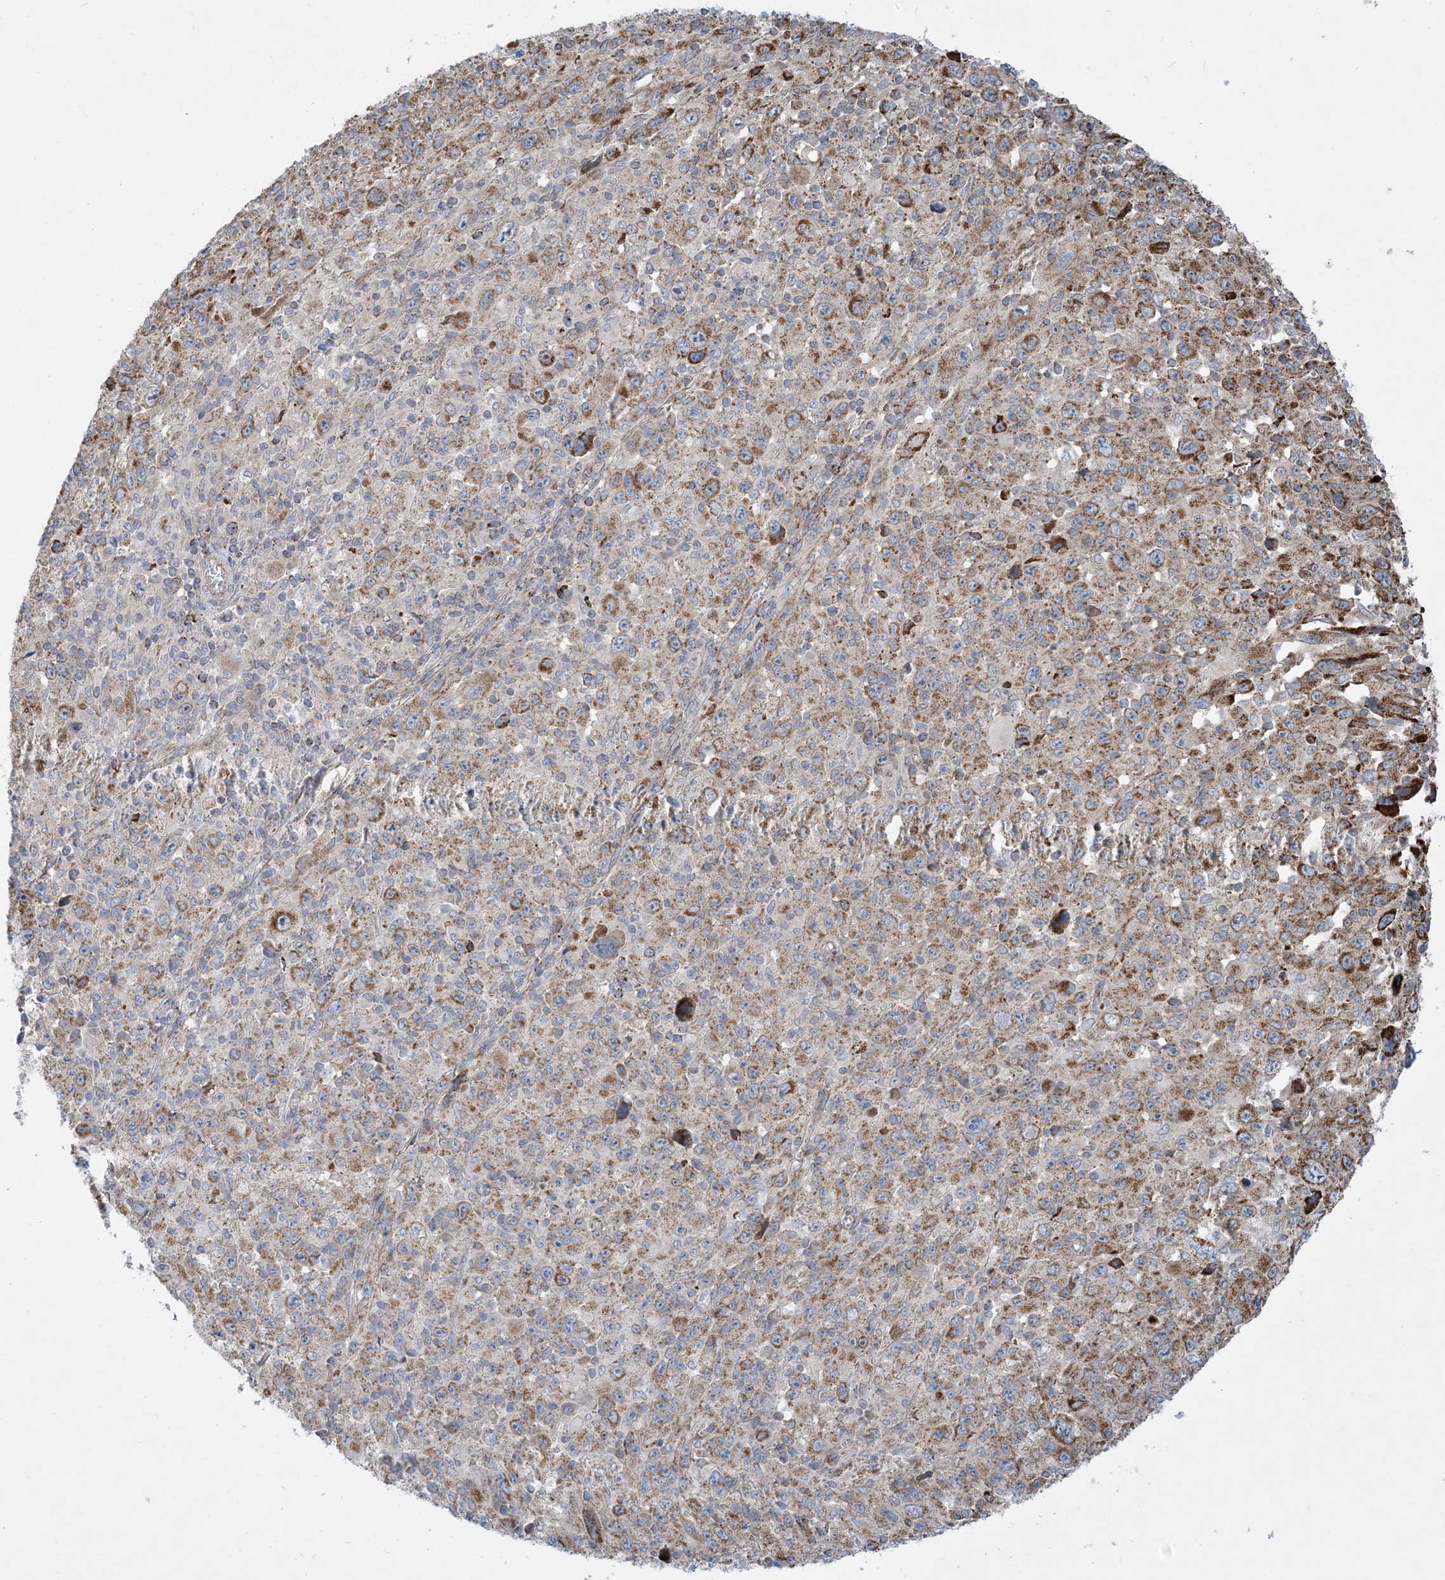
{"staining": {"intensity": "moderate", "quantity": "25%-75%", "location": "cytoplasmic/membranous"}, "tissue": "melanoma", "cell_type": "Tumor cells", "image_type": "cancer", "snomed": [{"axis": "morphology", "description": "Malignant melanoma, Metastatic site"}, {"axis": "topography", "description": "Skin"}], "caption": "A histopathology image showing moderate cytoplasmic/membranous staining in approximately 25%-75% of tumor cells in malignant melanoma (metastatic site), as visualized by brown immunohistochemical staining.", "gene": "PCDHGA1", "patient": {"sex": "female", "age": 56}}